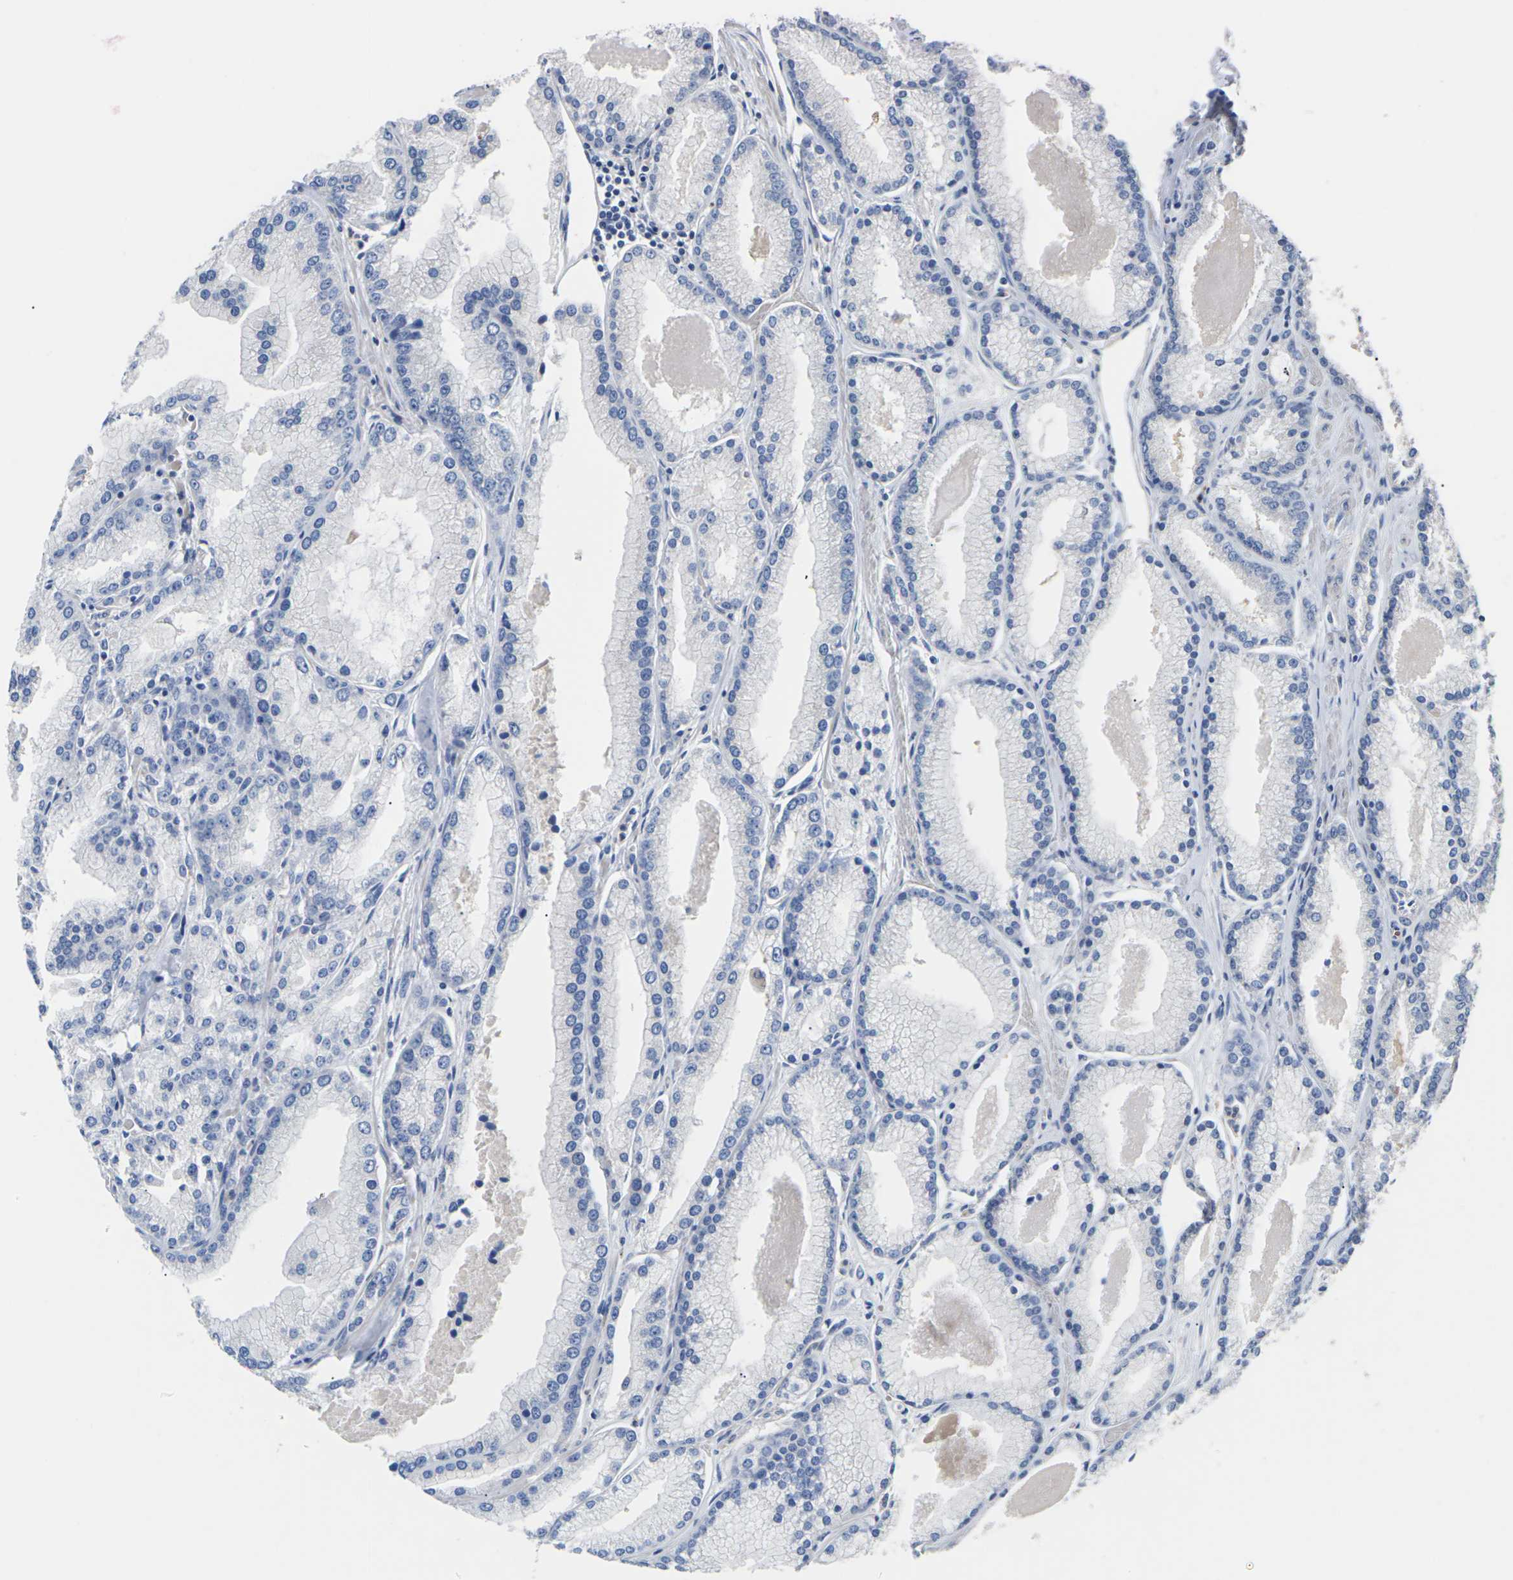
{"staining": {"intensity": "negative", "quantity": "none", "location": "none"}, "tissue": "prostate cancer", "cell_type": "Tumor cells", "image_type": "cancer", "snomed": [{"axis": "morphology", "description": "Adenocarcinoma, High grade"}, {"axis": "topography", "description": "Prostate"}], "caption": "Protein analysis of prostate adenocarcinoma (high-grade) exhibits no significant staining in tumor cells. (DAB (3,3'-diaminobenzidine) immunohistochemistry with hematoxylin counter stain).", "gene": "TMCO4", "patient": {"sex": "male", "age": 61}}